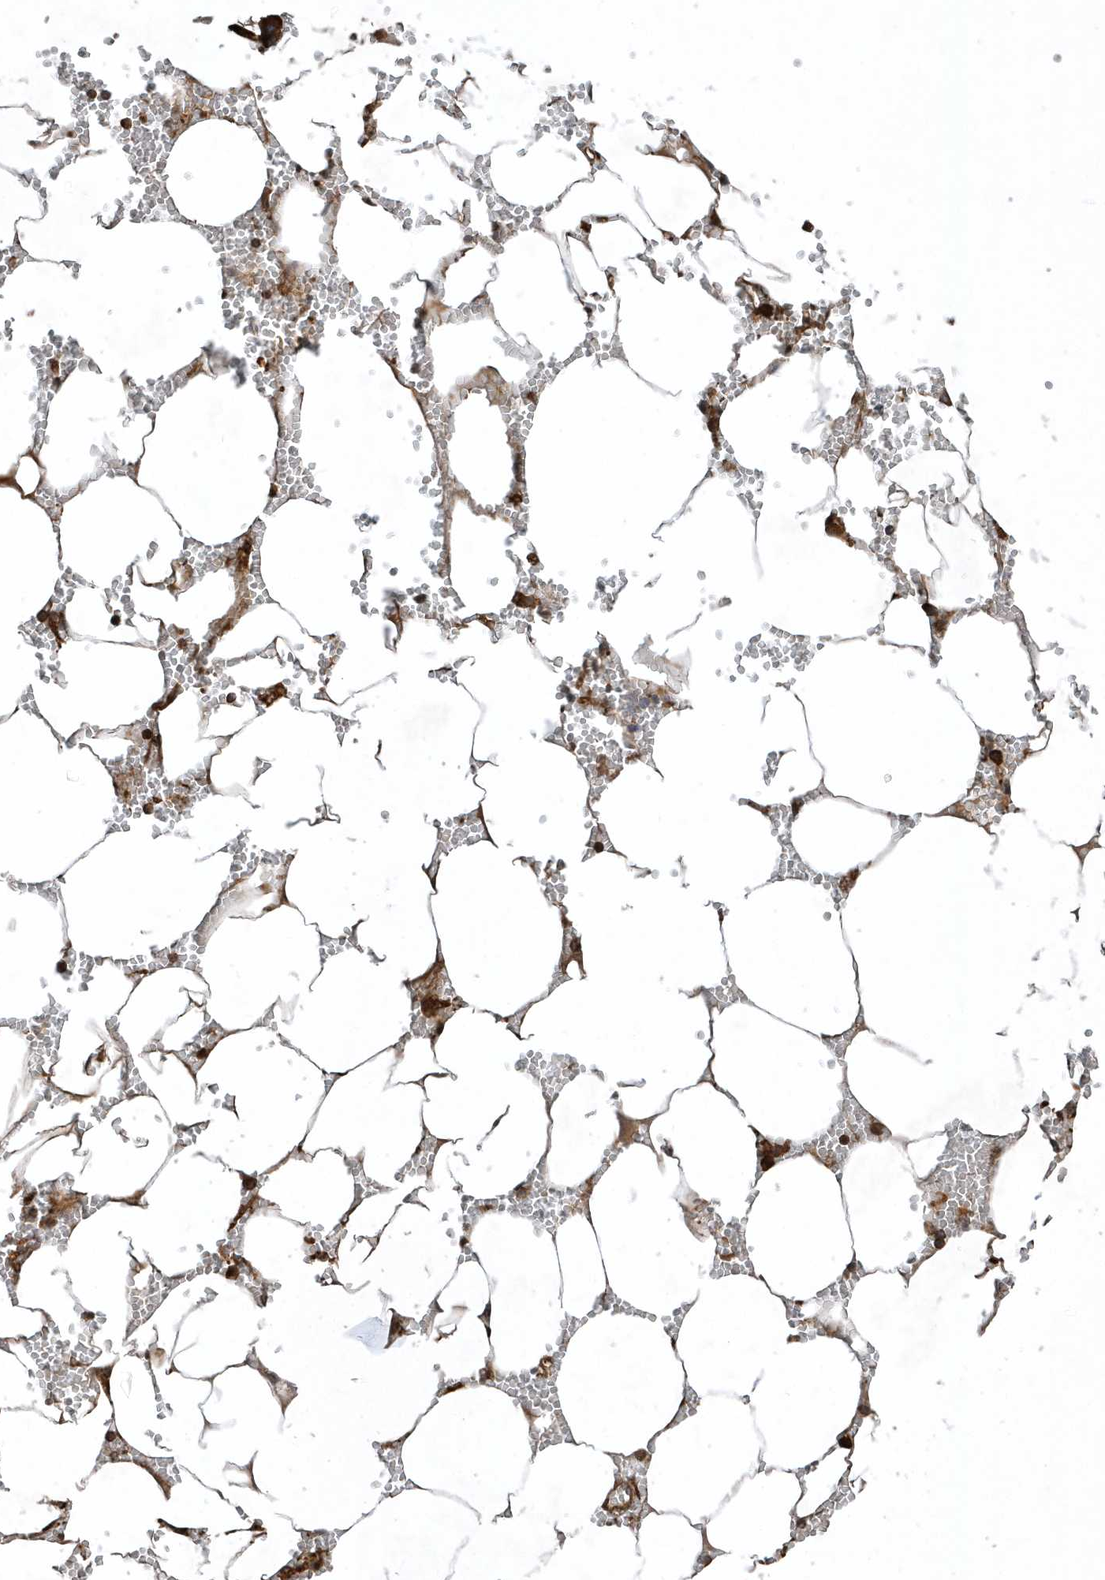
{"staining": {"intensity": "moderate", "quantity": ">75%", "location": "cytoplasmic/membranous"}, "tissue": "bone marrow", "cell_type": "Hematopoietic cells", "image_type": "normal", "snomed": [{"axis": "morphology", "description": "Normal tissue, NOS"}, {"axis": "topography", "description": "Bone marrow"}], "caption": "Human bone marrow stained with a brown dye exhibits moderate cytoplasmic/membranous positive expression in approximately >75% of hematopoietic cells.", "gene": "SENP8", "patient": {"sex": "male", "age": 70}}